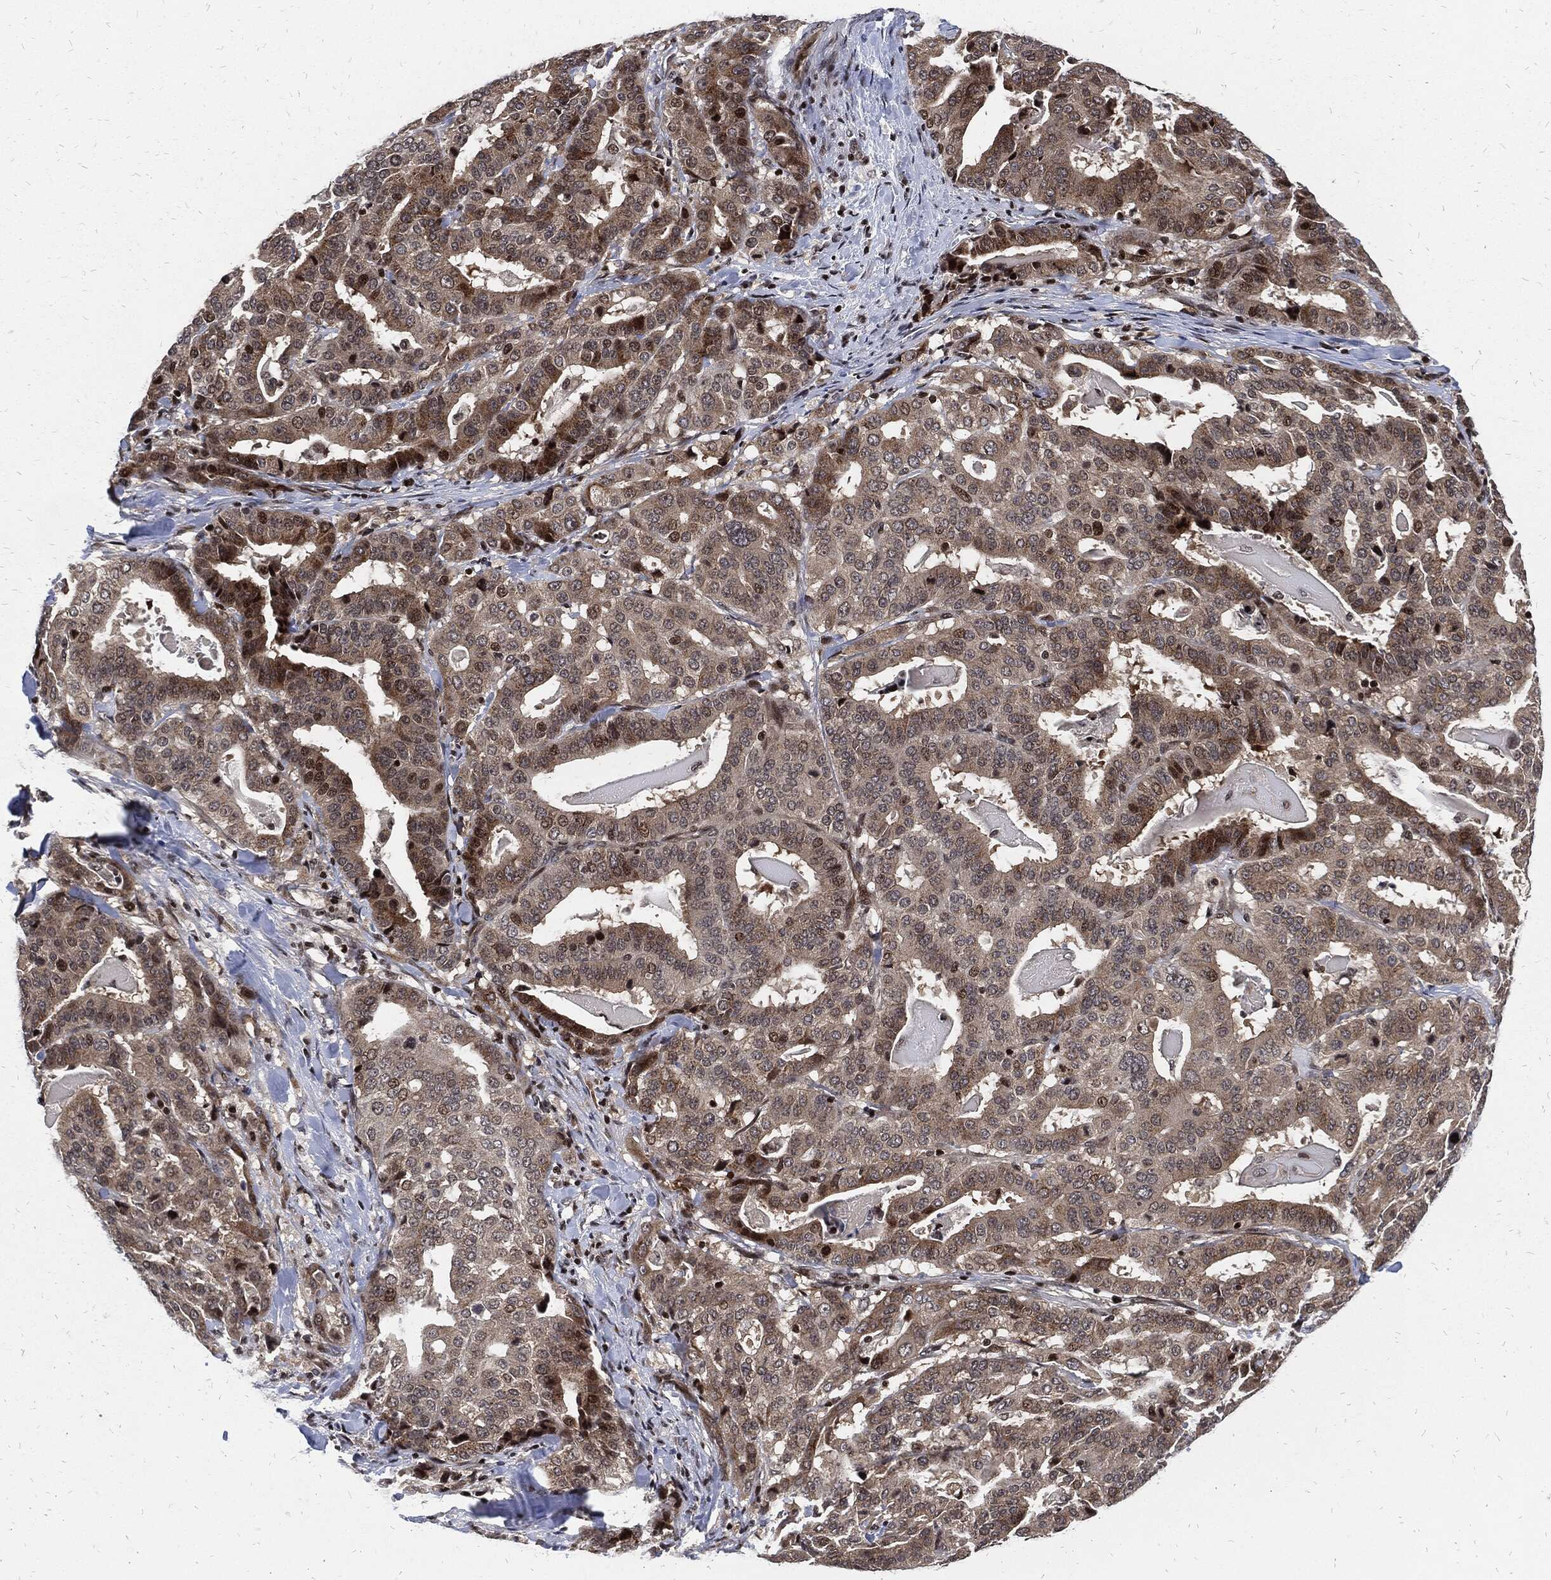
{"staining": {"intensity": "strong", "quantity": "<25%", "location": "cytoplasmic/membranous,nuclear"}, "tissue": "stomach cancer", "cell_type": "Tumor cells", "image_type": "cancer", "snomed": [{"axis": "morphology", "description": "Adenocarcinoma, NOS"}, {"axis": "topography", "description": "Stomach"}], "caption": "A medium amount of strong cytoplasmic/membranous and nuclear staining is seen in approximately <25% of tumor cells in stomach adenocarcinoma tissue. The protein of interest is stained brown, and the nuclei are stained in blue (DAB IHC with brightfield microscopy, high magnification).", "gene": "ZNF775", "patient": {"sex": "male", "age": 48}}